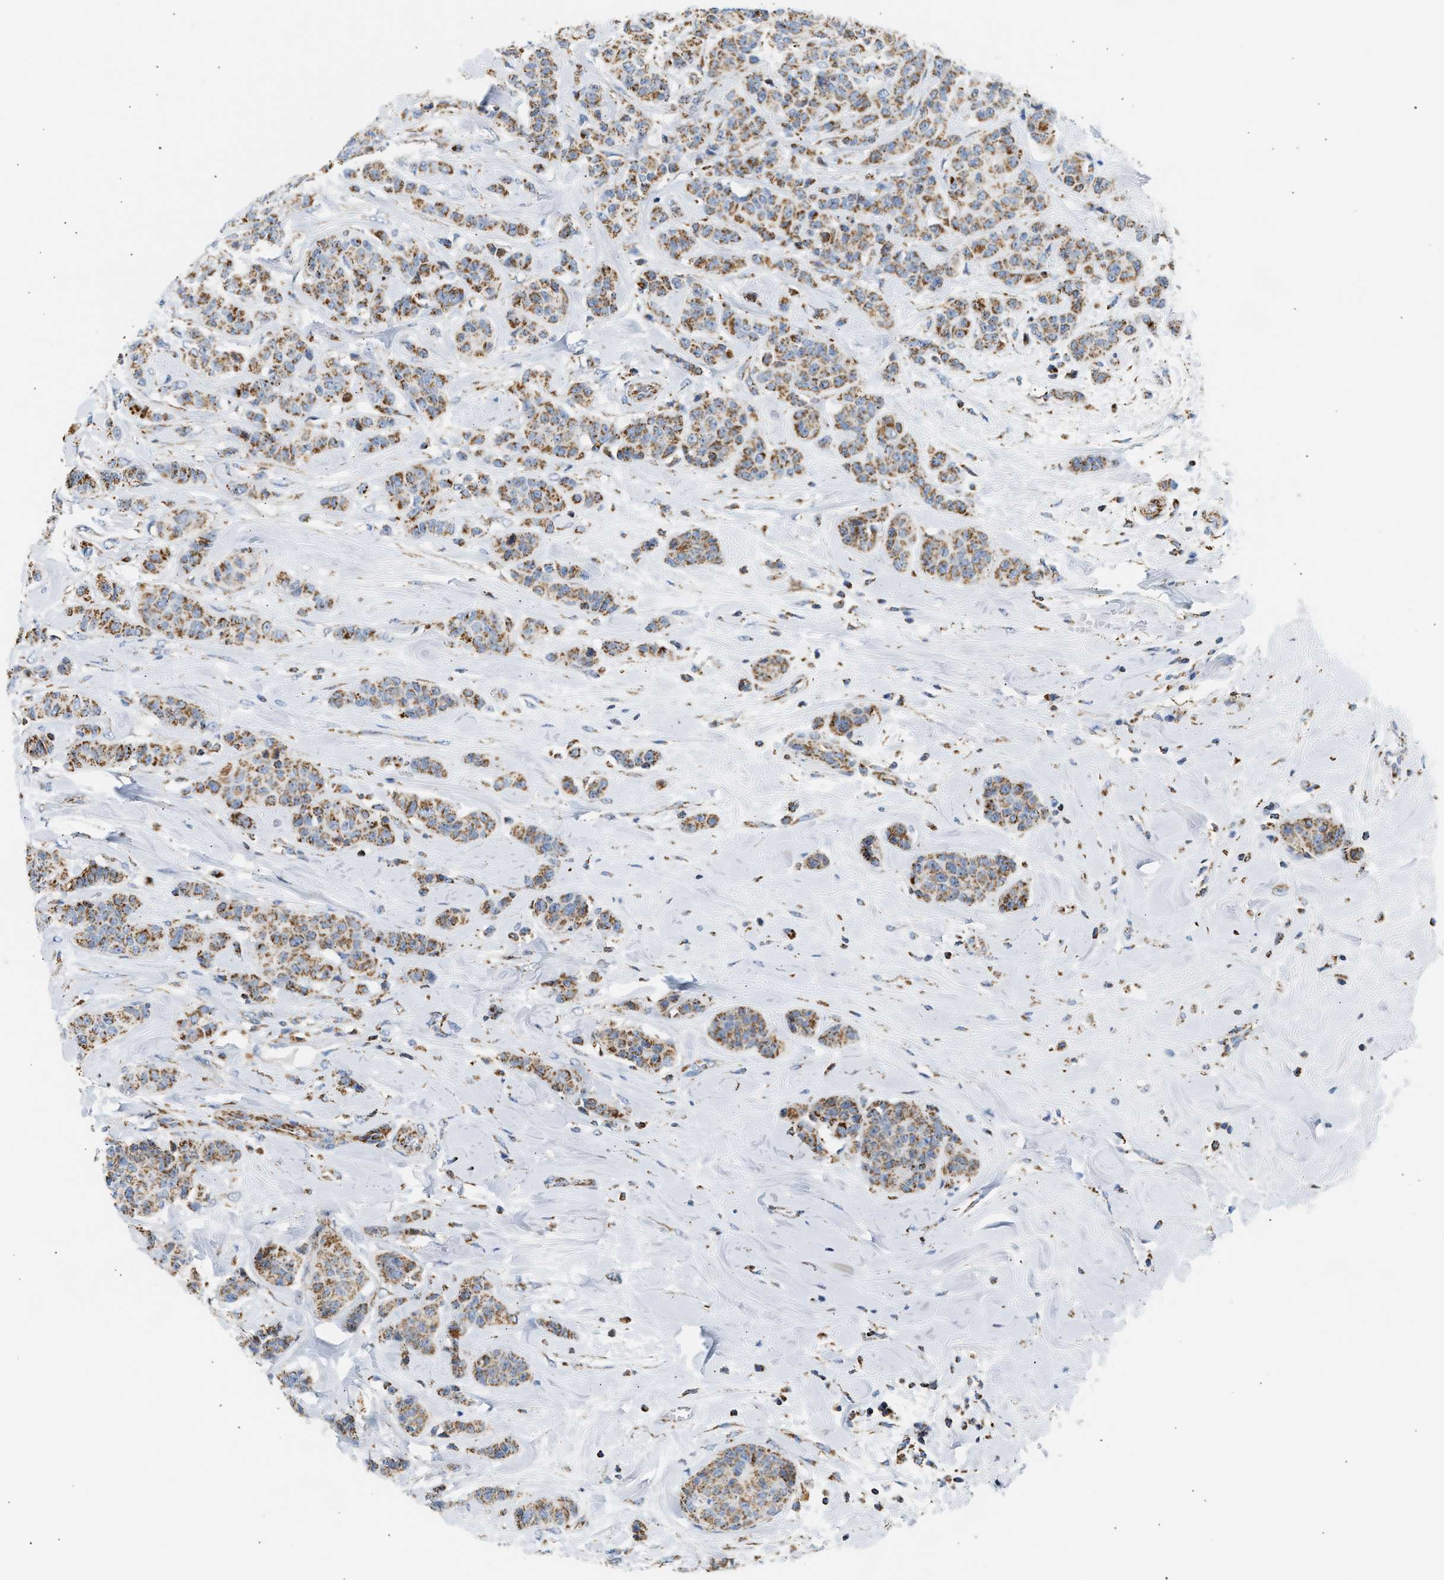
{"staining": {"intensity": "moderate", "quantity": ">75%", "location": "cytoplasmic/membranous"}, "tissue": "breast cancer", "cell_type": "Tumor cells", "image_type": "cancer", "snomed": [{"axis": "morphology", "description": "Normal tissue, NOS"}, {"axis": "morphology", "description": "Duct carcinoma"}, {"axis": "topography", "description": "Breast"}], "caption": "Protein analysis of breast invasive ductal carcinoma tissue demonstrates moderate cytoplasmic/membranous expression in about >75% of tumor cells.", "gene": "OGDH", "patient": {"sex": "female", "age": 40}}